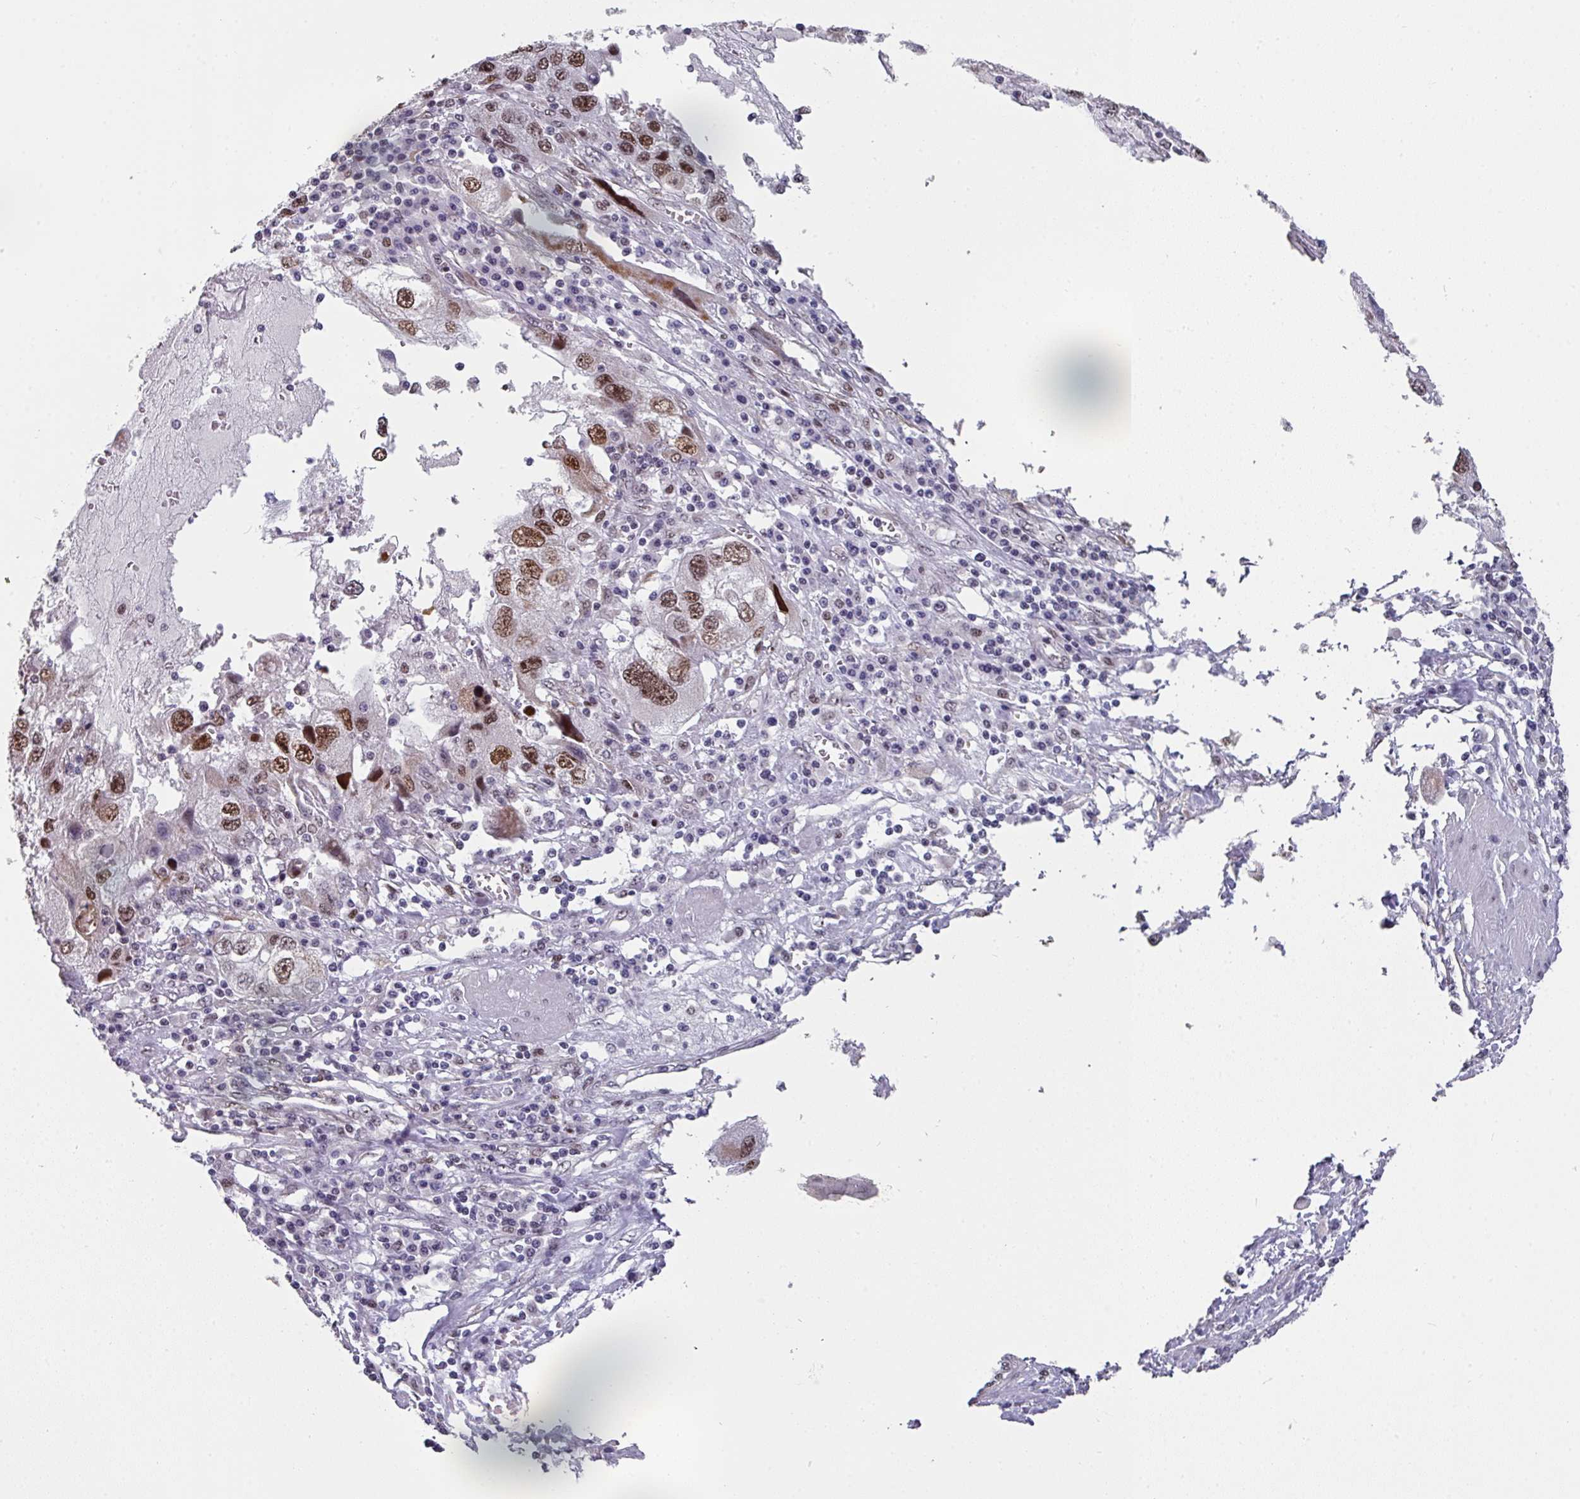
{"staining": {"intensity": "moderate", "quantity": ">75%", "location": "nuclear"}, "tissue": "endometrial cancer", "cell_type": "Tumor cells", "image_type": "cancer", "snomed": [{"axis": "morphology", "description": "Adenocarcinoma, NOS"}, {"axis": "topography", "description": "Endometrium"}], "caption": "Protein staining demonstrates moderate nuclear positivity in approximately >75% of tumor cells in adenocarcinoma (endometrial).", "gene": "RAD50", "patient": {"sex": "female", "age": 49}}